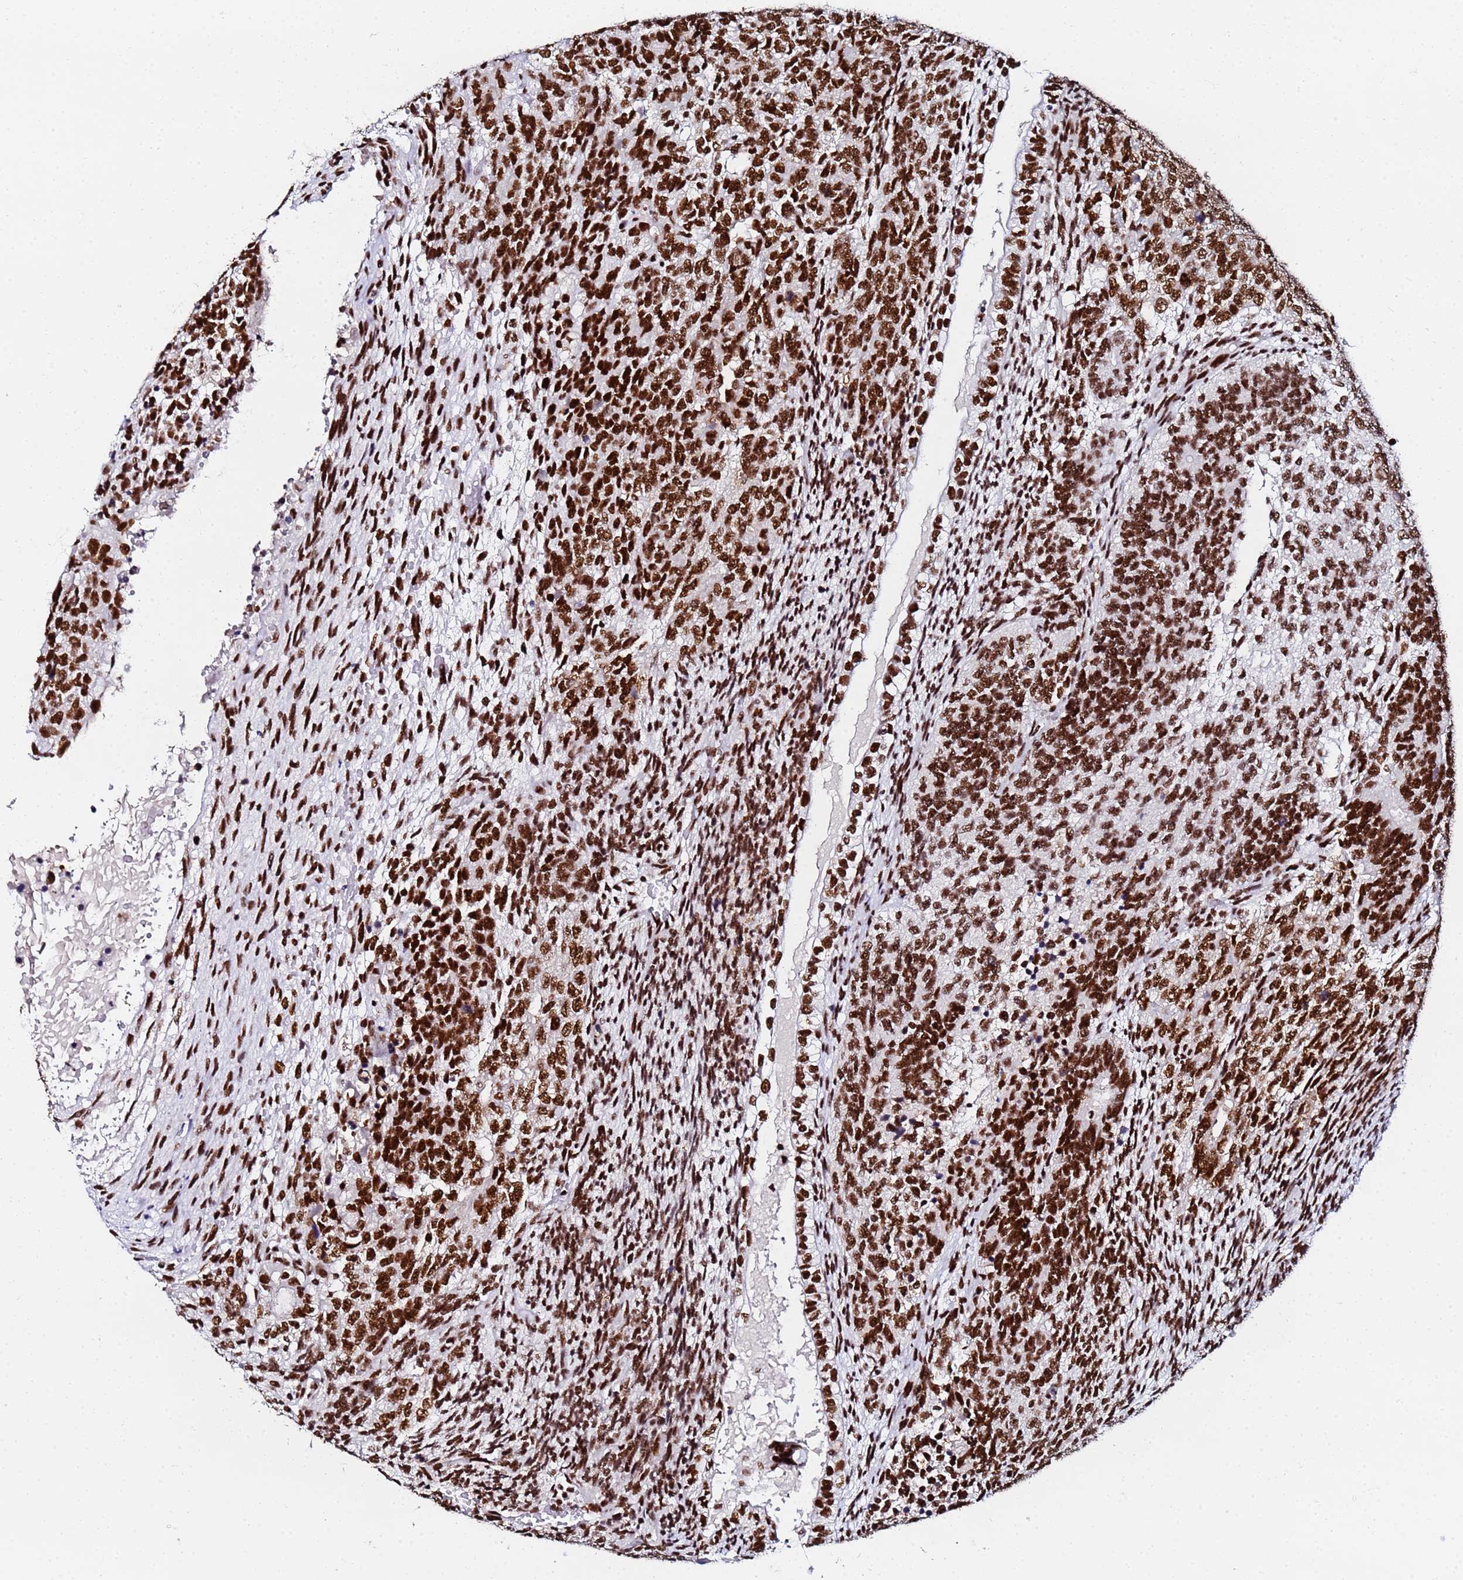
{"staining": {"intensity": "strong", "quantity": ">75%", "location": "nuclear"}, "tissue": "testis cancer", "cell_type": "Tumor cells", "image_type": "cancer", "snomed": [{"axis": "morphology", "description": "Carcinoma, Embryonal, NOS"}, {"axis": "topography", "description": "Testis"}], "caption": "Protein analysis of embryonal carcinoma (testis) tissue exhibits strong nuclear positivity in approximately >75% of tumor cells.", "gene": "SNRPA1", "patient": {"sex": "male", "age": 23}}